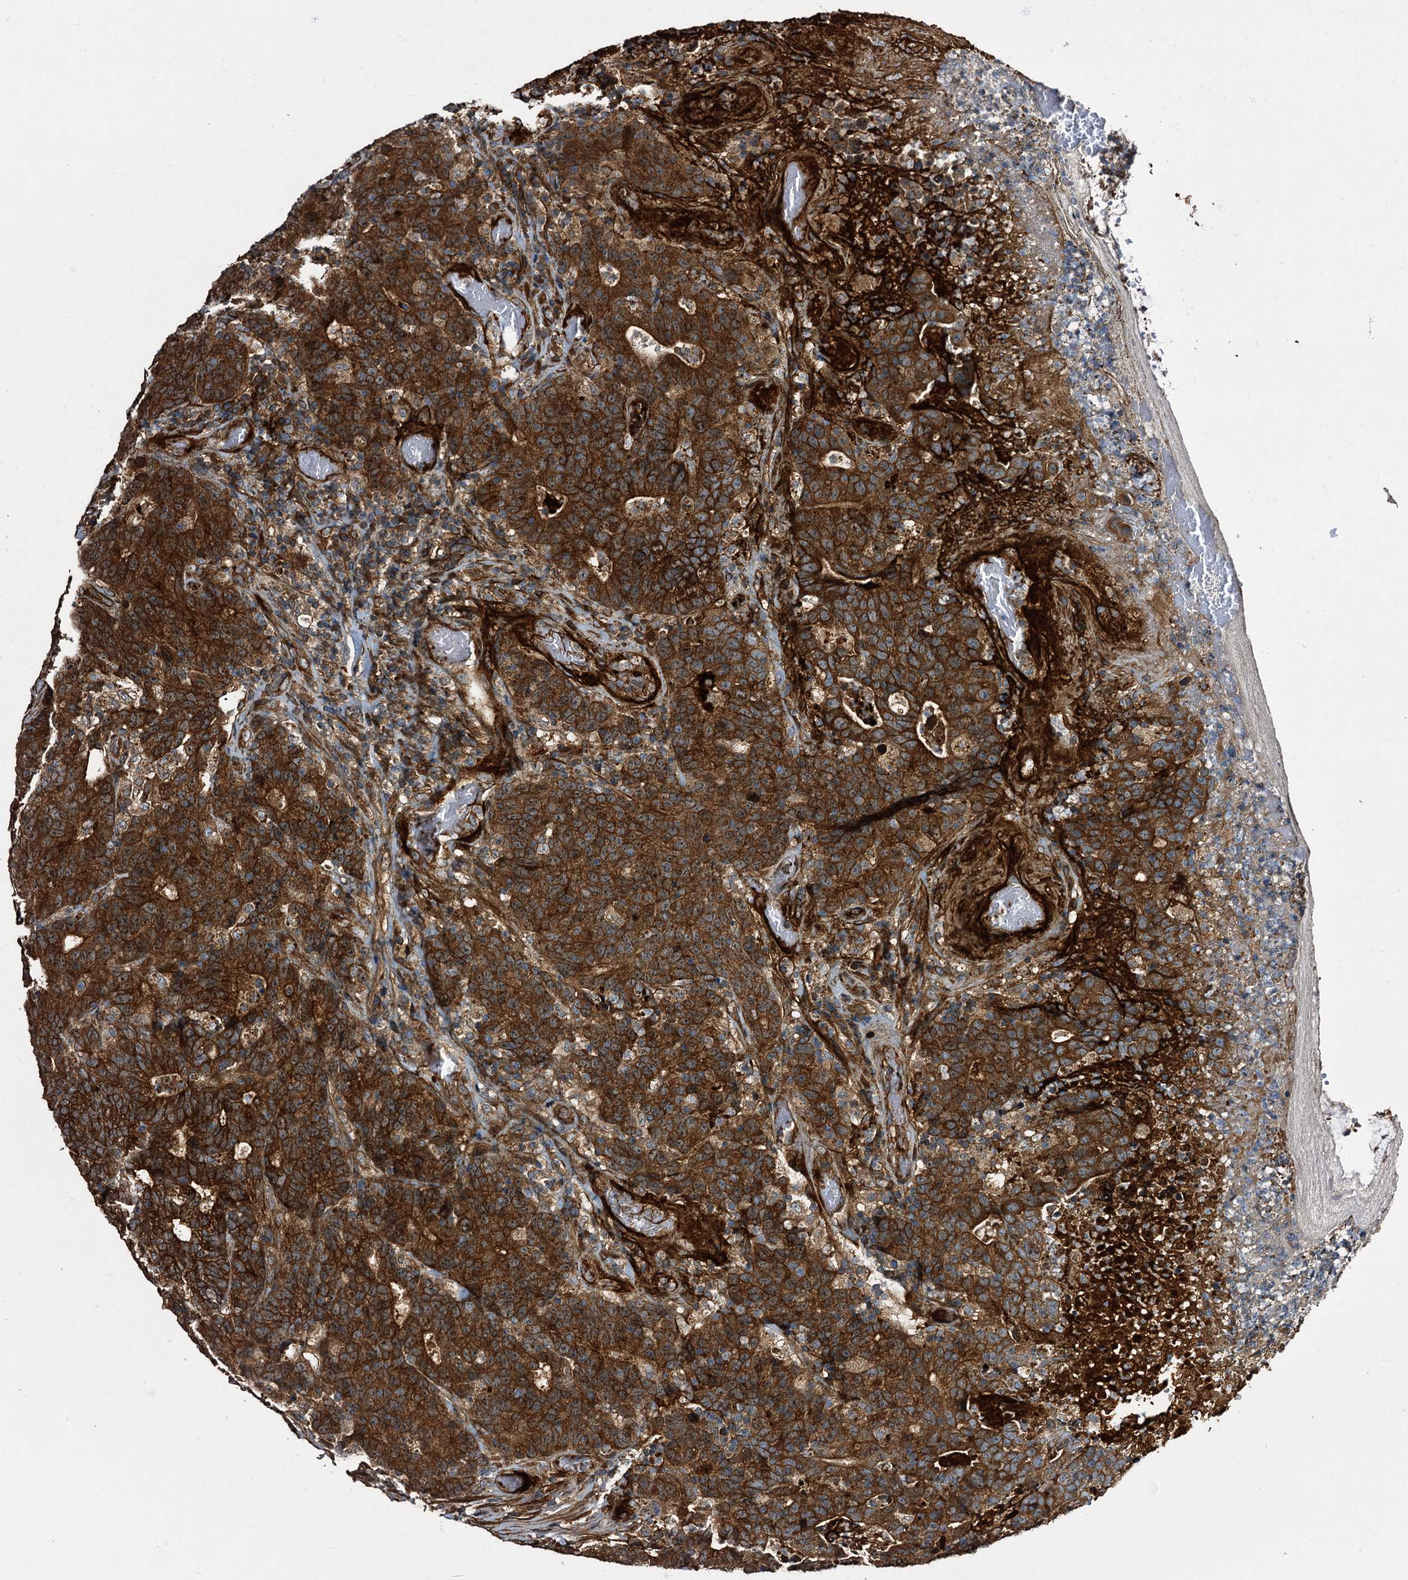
{"staining": {"intensity": "strong", "quantity": ">75%", "location": "cytoplasmic/membranous"}, "tissue": "colorectal cancer", "cell_type": "Tumor cells", "image_type": "cancer", "snomed": [{"axis": "morphology", "description": "Adenocarcinoma, NOS"}, {"axis": "topography", "description": "Colon"}], "caption": "This is a histology image of immunohistochemistry staining of colorectal cancer, which shows strong expression in the cytoplasmic/membranous of tumor cells.", "gene": "PEX5", "patient": {"sex": "female", "age": 75}}